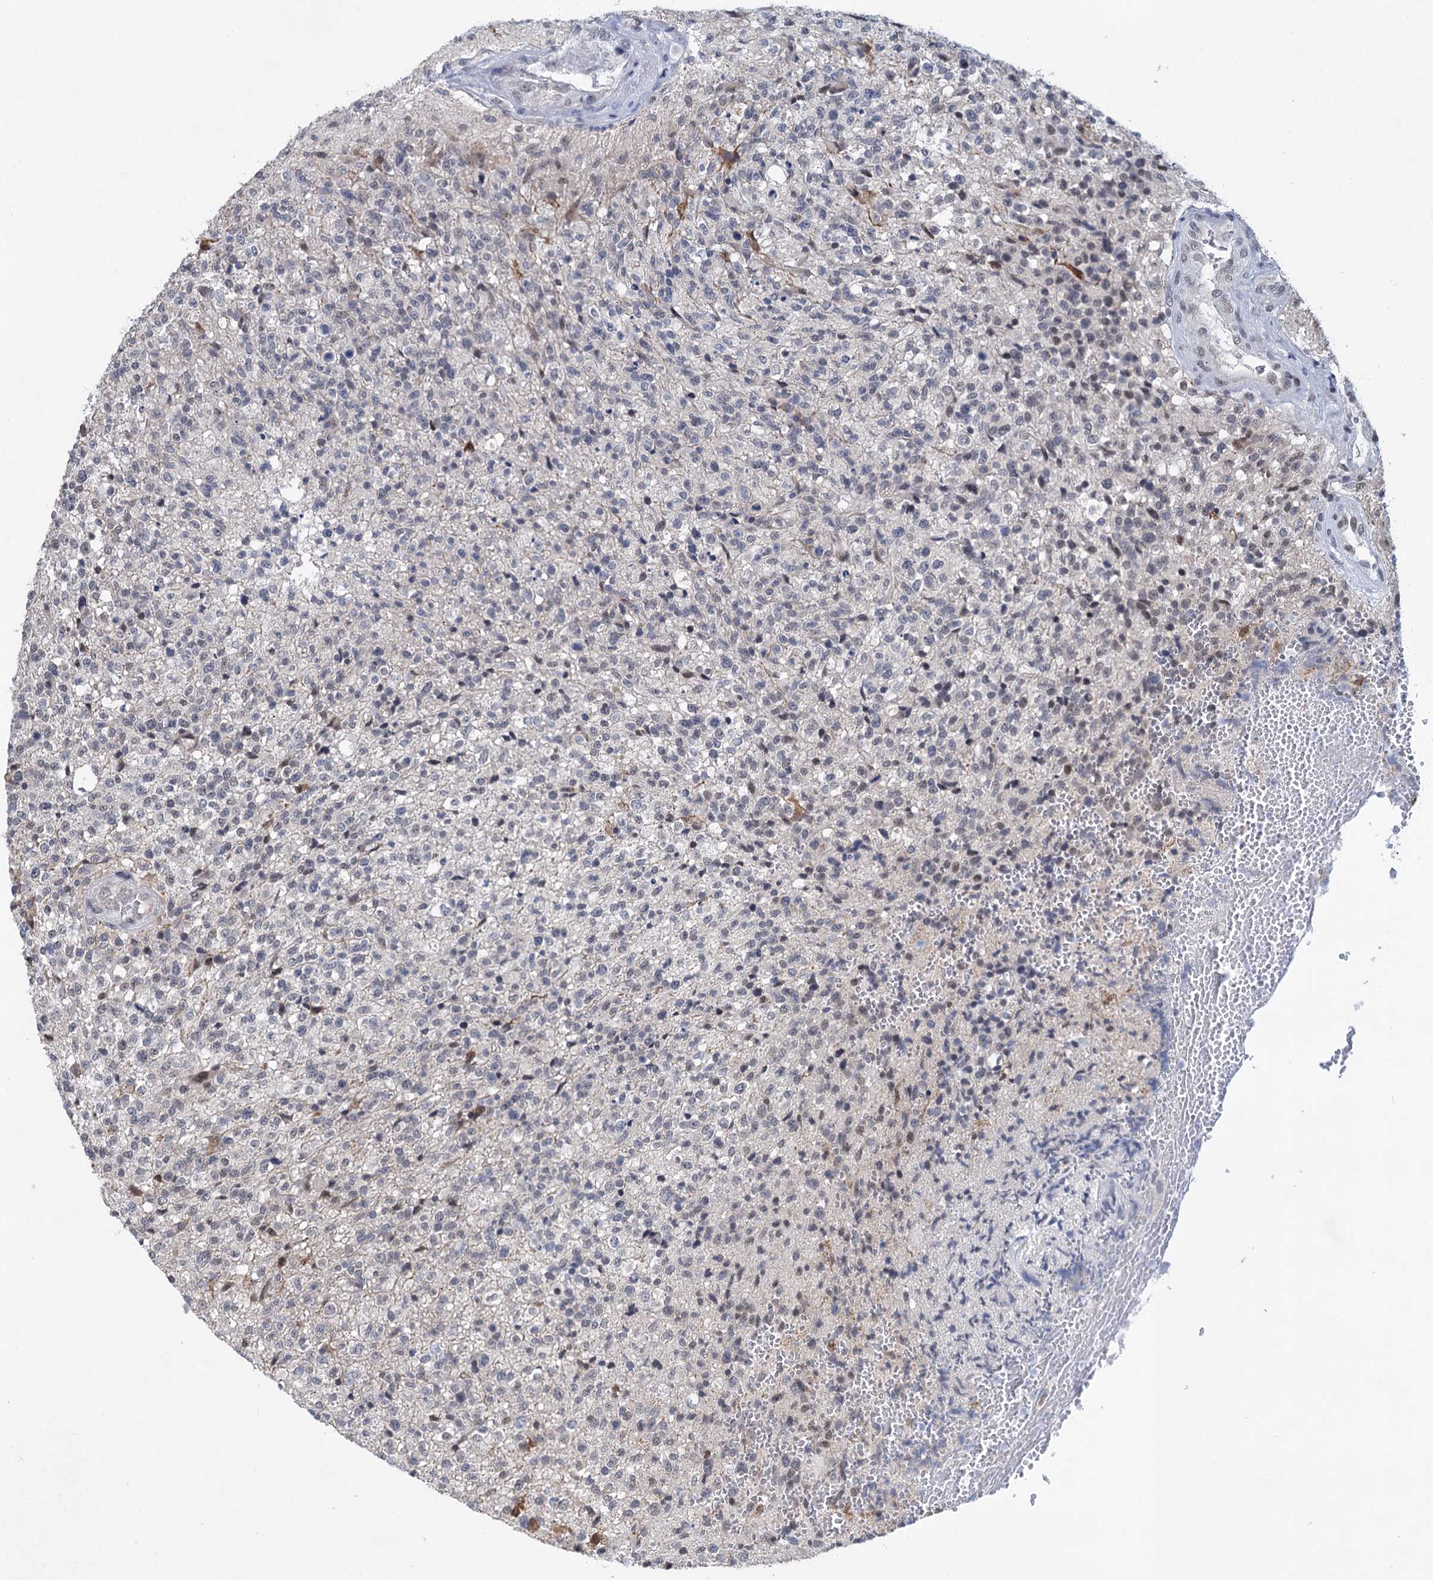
{"staining": {"intensity": "moderate", "quantity": "<25%", "location": "nuclear"}, "tissue": "glioma", "cell_type": "Tumor cells", "image_type": "cancer", "snomed": [{"axis": "morphology", "description": "Glioma, malignant, High grade"}, {"axis": "topography", "description": "Brain"}], "caption": "Tumor cells demonstrate low levels of moderate nuclear expression in about <25% of cells in human glioma.", "gene": "TTC17", "patient": {"sex": "male", "age": 56}}